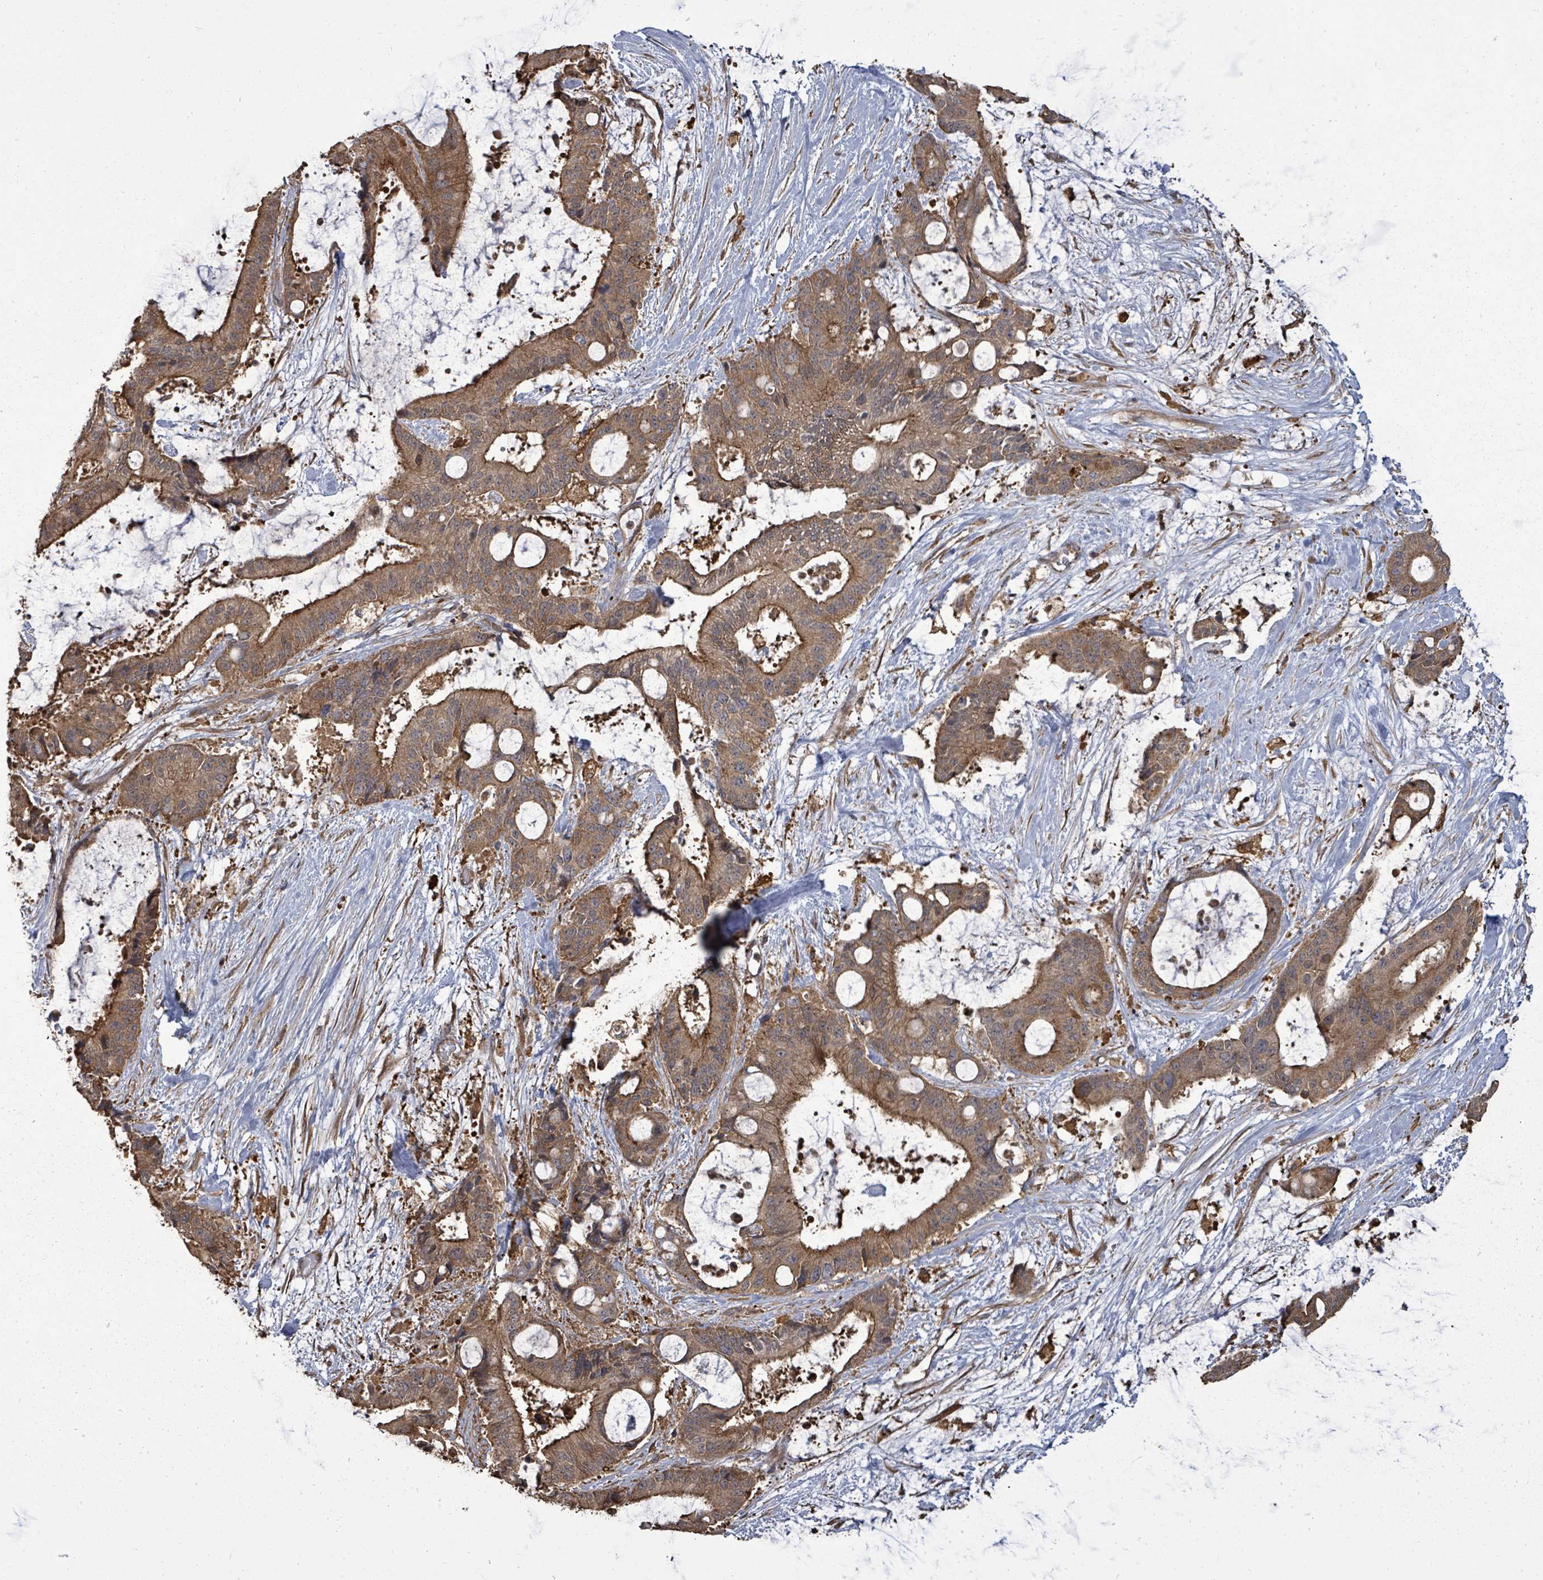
{"staining": {"intensity": "moderate", "quantity": ">75%", "location": "cytoplasmic/membranous"}, "tissue": "liver cancer", "cell_type": "Tumor cells", "image_type": "cancer", "snomed": [{"axis": "morphology", "description": "Normal tissue, NOS"}, {"axis": "morphology", "description": "Cholangiocarcinoma"}, {"axis": "topography", "description": "Liver"}, {"axis": "topography", "description": "Peripheral nerve tissue"}], "caption": "Cholangiocarcinoma (liver) tissue demonstrates moderate cytoplasmic/membranous staining in approximately >75% of tumor cells, visualized by immunohistochemistry.", "gene": "EIF3C", "patient": {"sex": "female", "age": 73}}